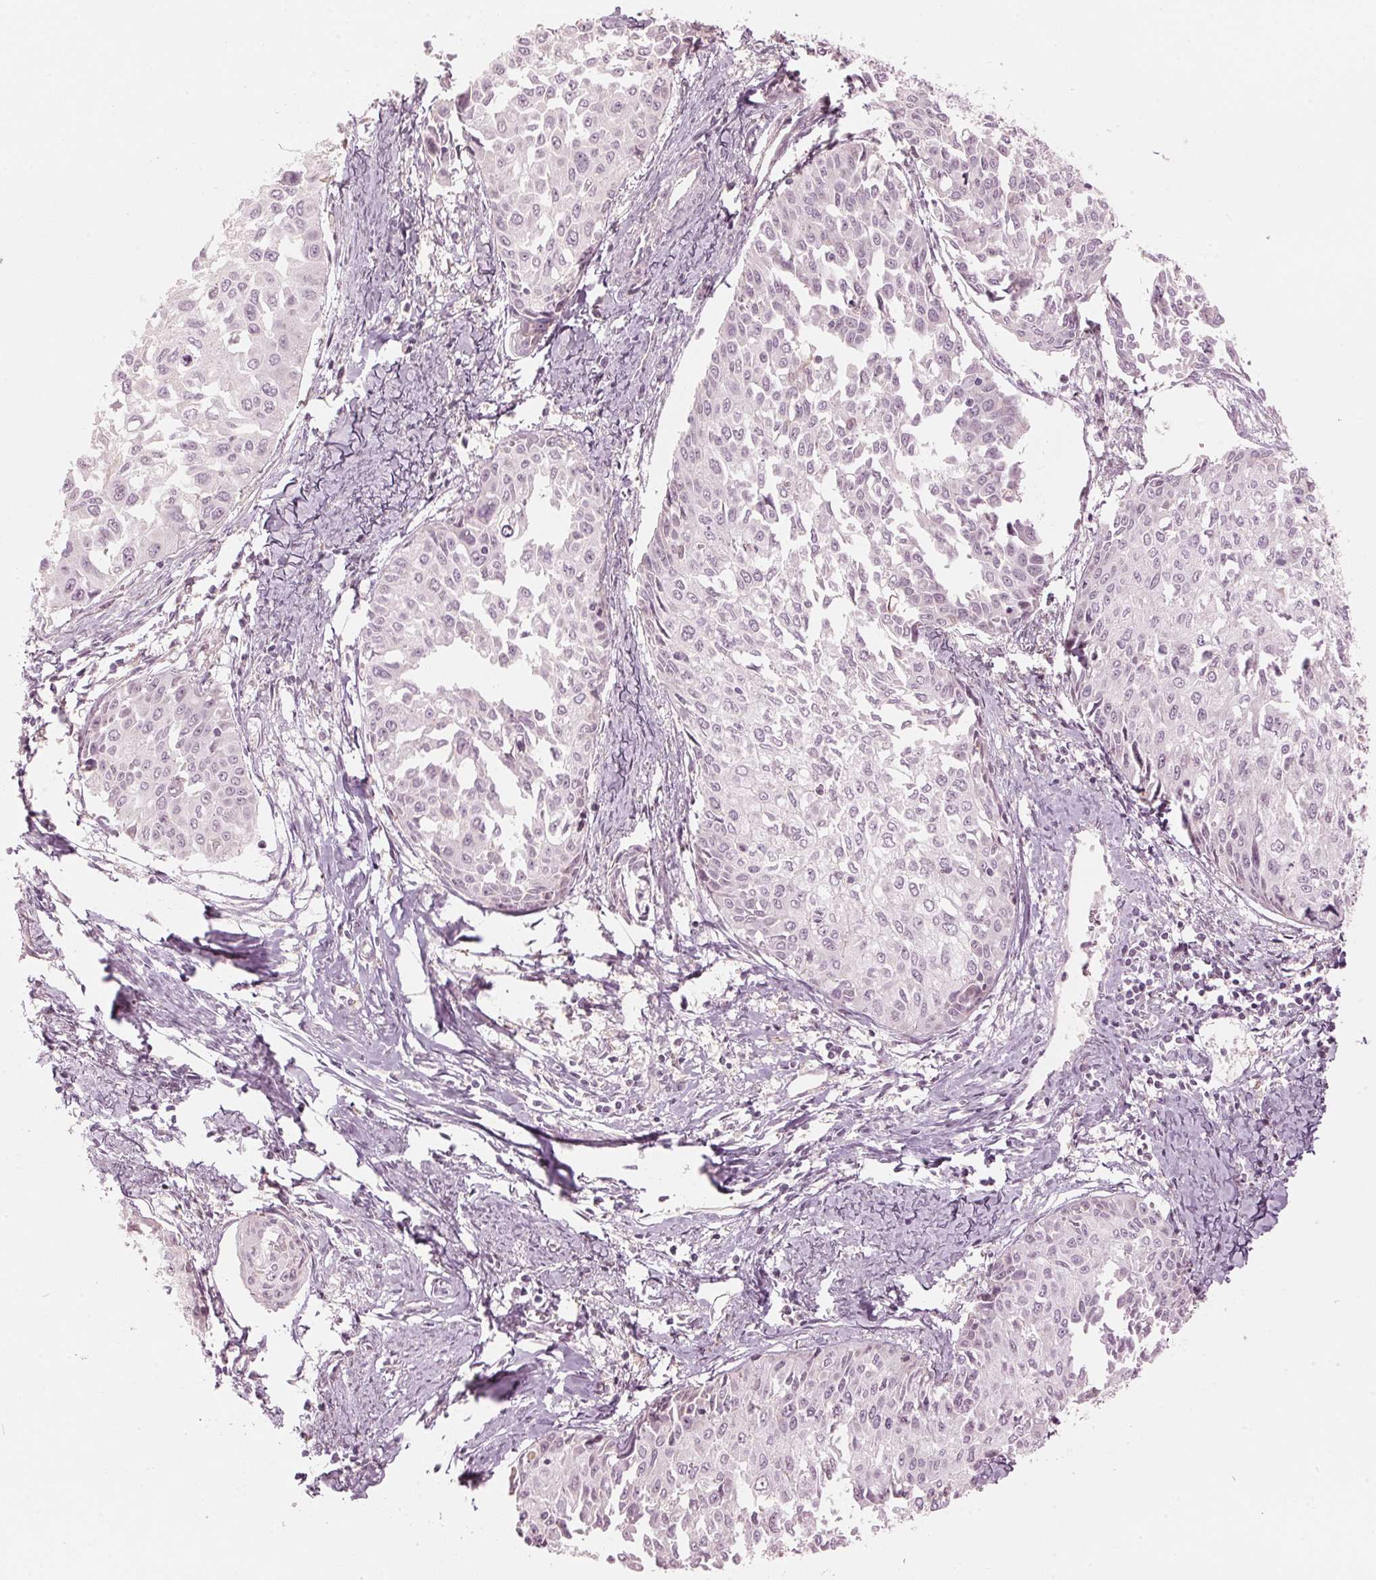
{"staining": {"intensity": "negative", "quantity": "none", "location": "none"}, "tissue": "cervical cancer", "cell_type": "Tumor cells", "image_type": "cancer", "snomed": [{"axis": "morphology", "description": "Squamous cell carcinoma, NOS"}, {"axis": "topography", "description": "Cervix"}], "caption": "IHC of human cervical cancer (squamous cell carcinoma) exhibits no expression in tumor cells.", "gene": "TMED6", "patient": {"sex": "female", "age": 50}}